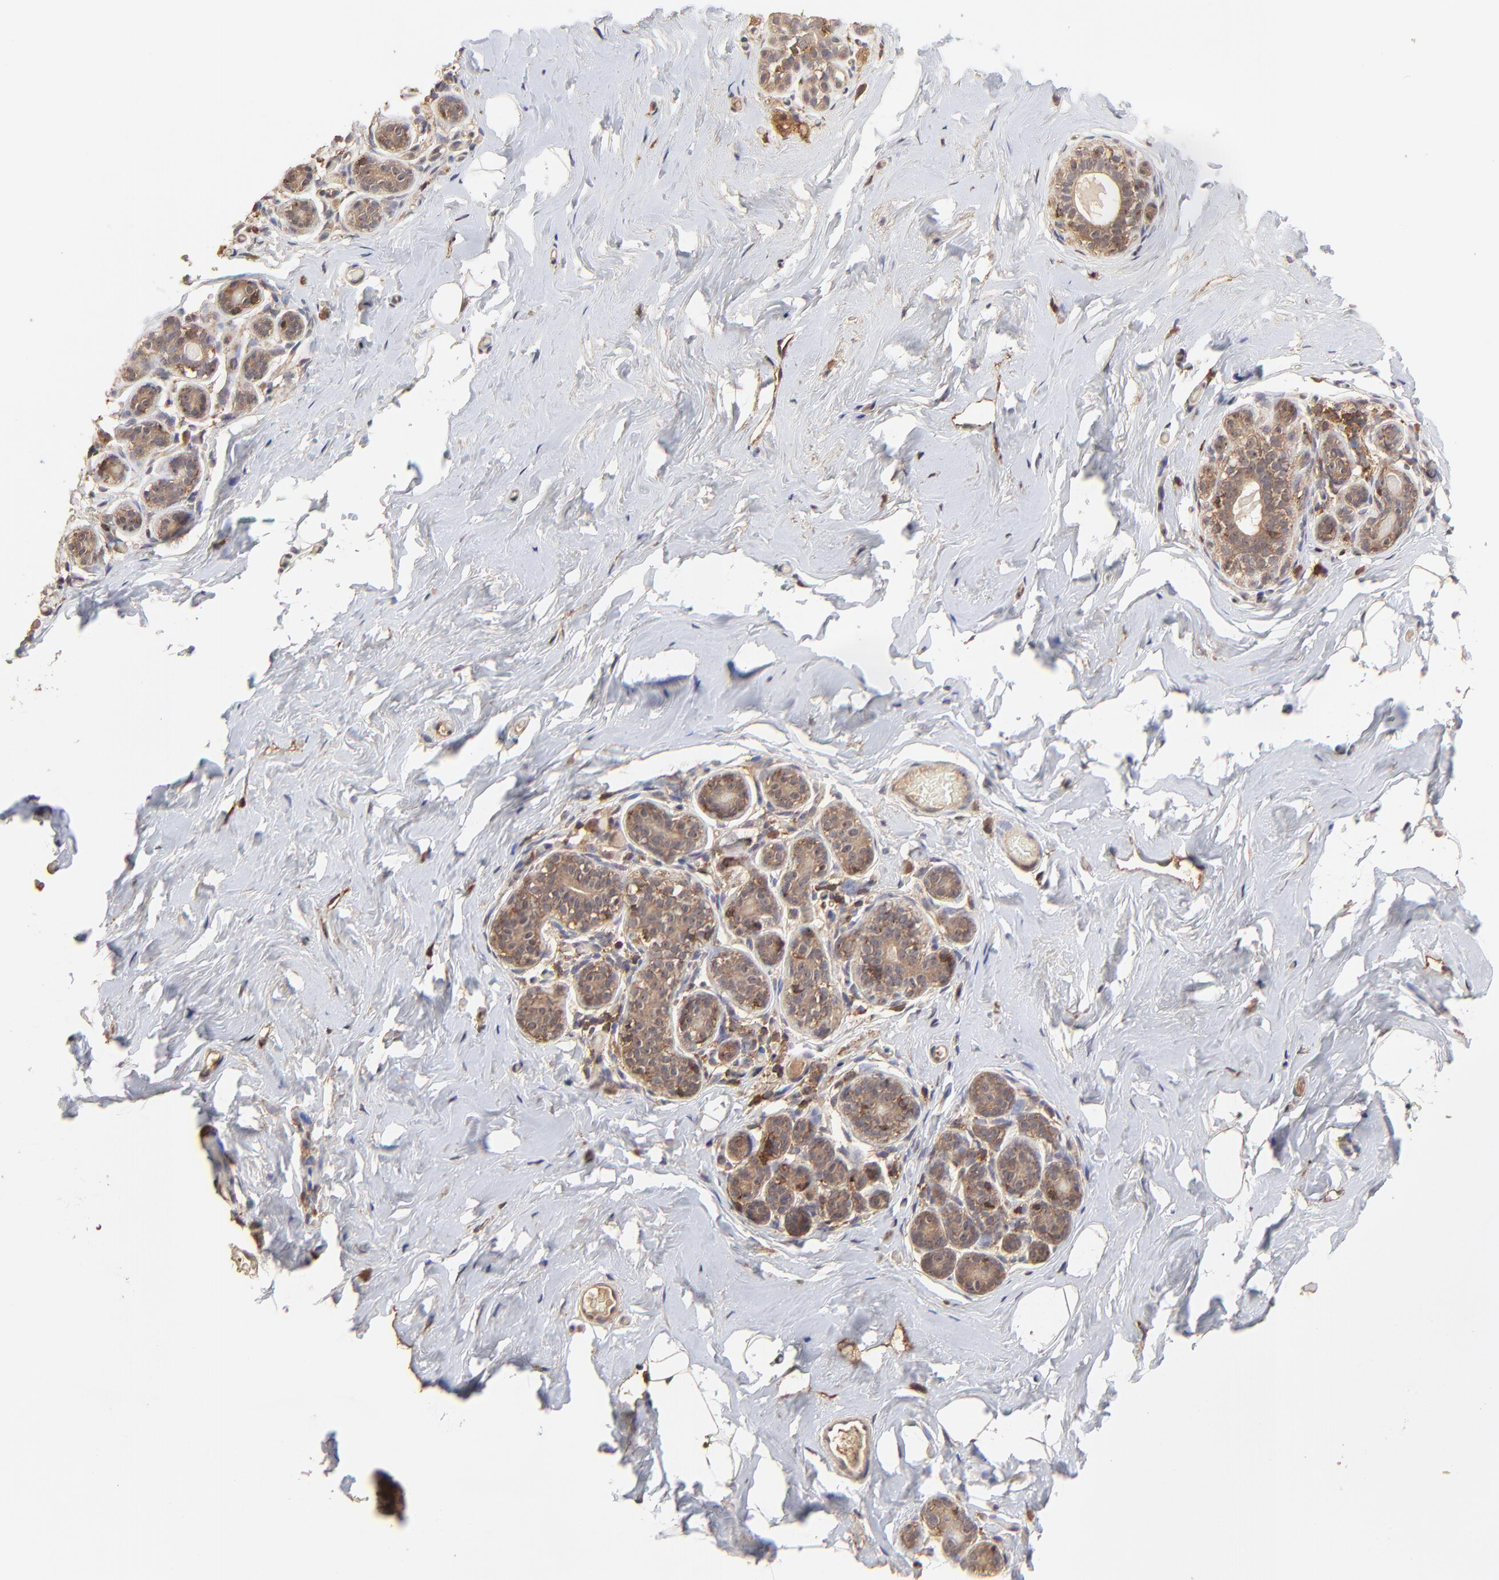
{"staining": {"intensity": "weak", "quantity": ">75%", "location": "cytoplasmic/membranous"}, "tissue": "breast", "cell_type": "Adipocytes", "image_type": "normal", "snomed": [{"axis": "morphology", "description": "Normal tissue, NOS"}, {"axis": "topography", "description": "Breast"}, {"axis": "topography", "description": "Soft tissue"}], "caption": "A low amount of weak cytoplasmic/membranous staining is seen in approximately >75% of adipocytes in unremarkable breast.", "gene": "STON2", "patient": {"sex": "female", "age": 75}}